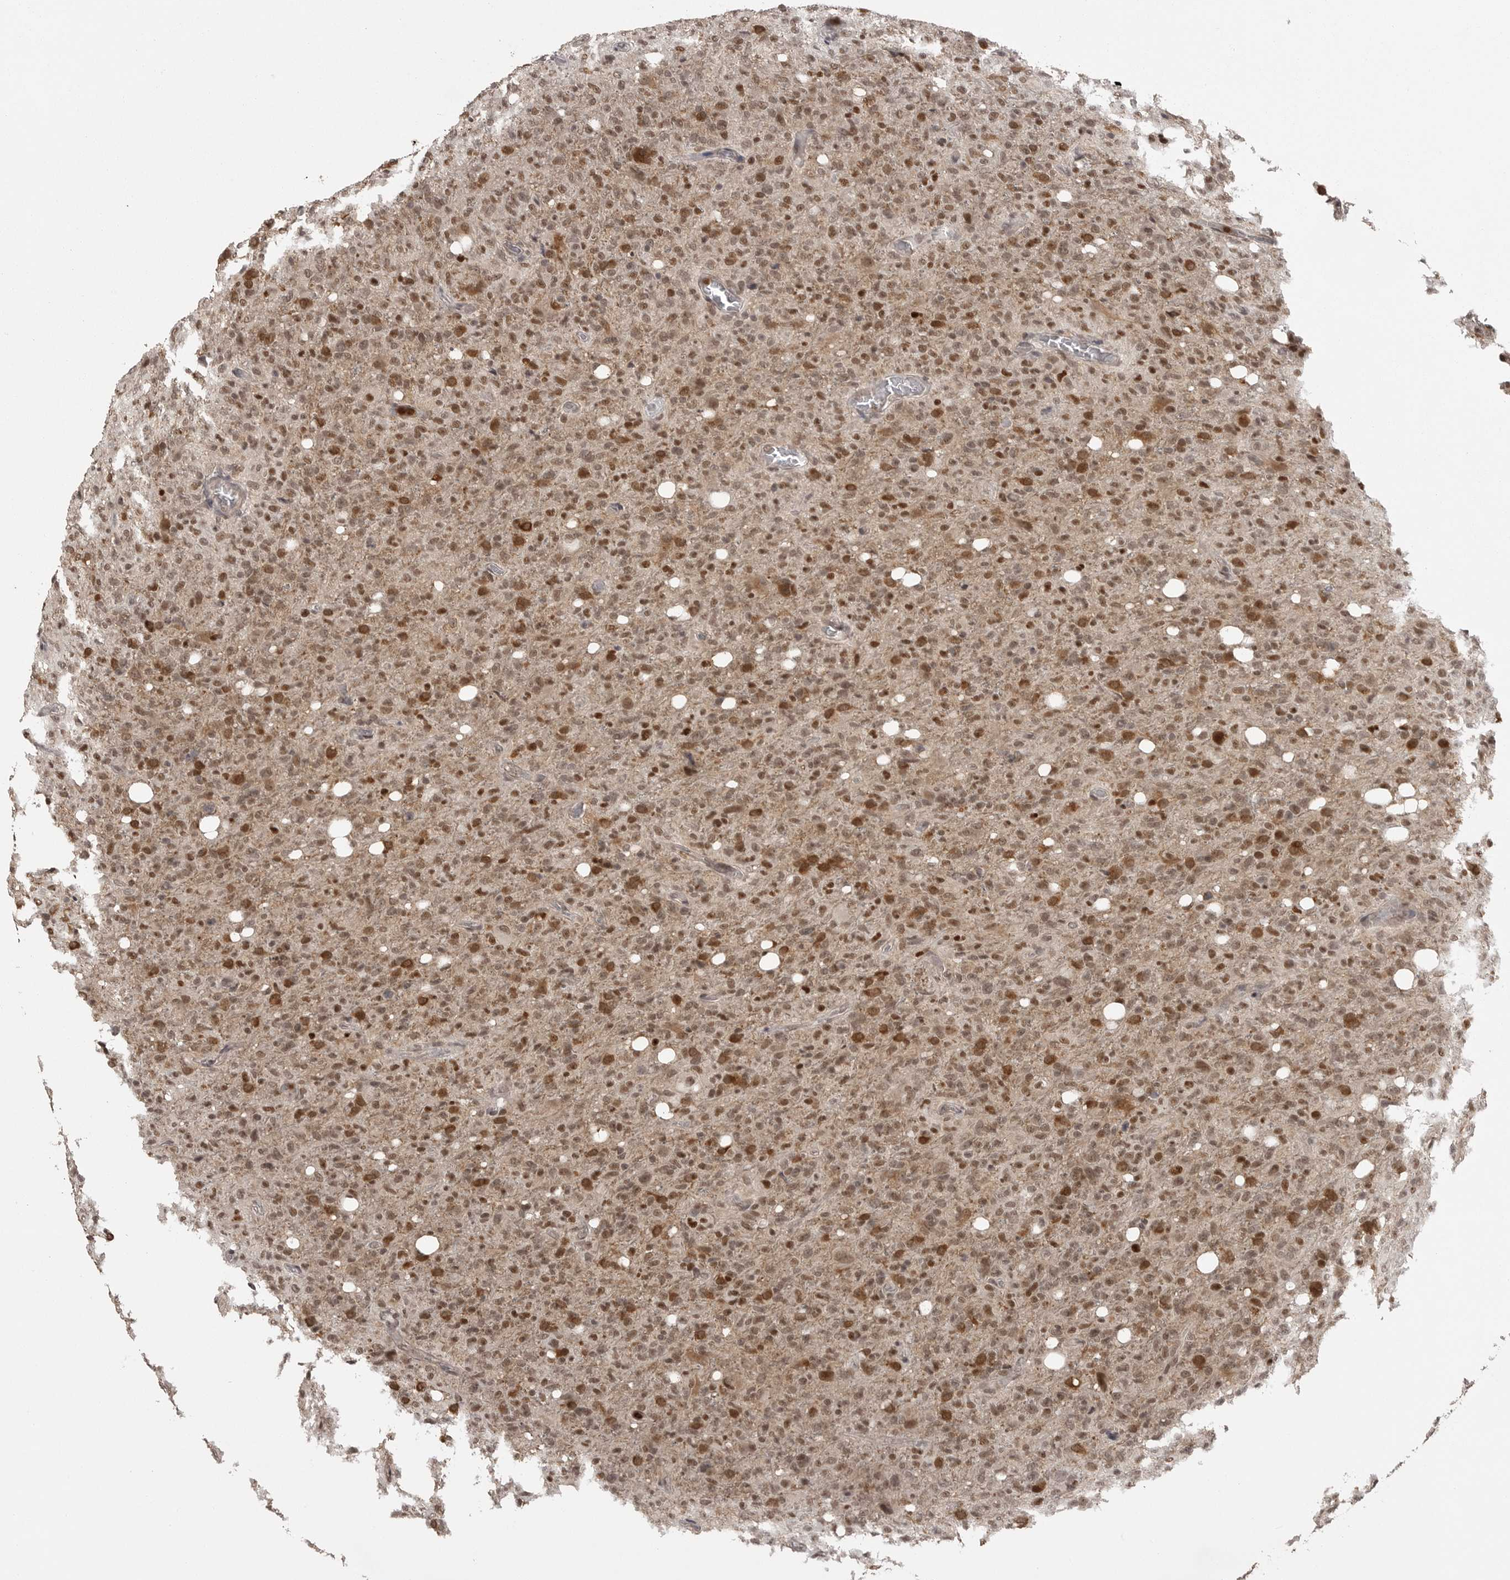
{"staining": {"intensity": "moderate", "quantity": ">75%", "location": "cytoplasmic/membranous,nuclear"}, "tissue": "glioma", "cell_type": "Tumor cells", "image_type": "cancer", "snomed": [{"axis": "morphology", "description": "Glioma, malignant, High grade"}, {"axis": "topography", "description": "Brain"}], "caption": "IHC histopathology image of human glioma stained for a protein (brown), which demonstrates medium levels of moderate cytoplasmic/membranous and nuclear staining in about >75% of tumor cells.", "gene": "PEG3", "patient": {"sex": "female", "age": 57}}